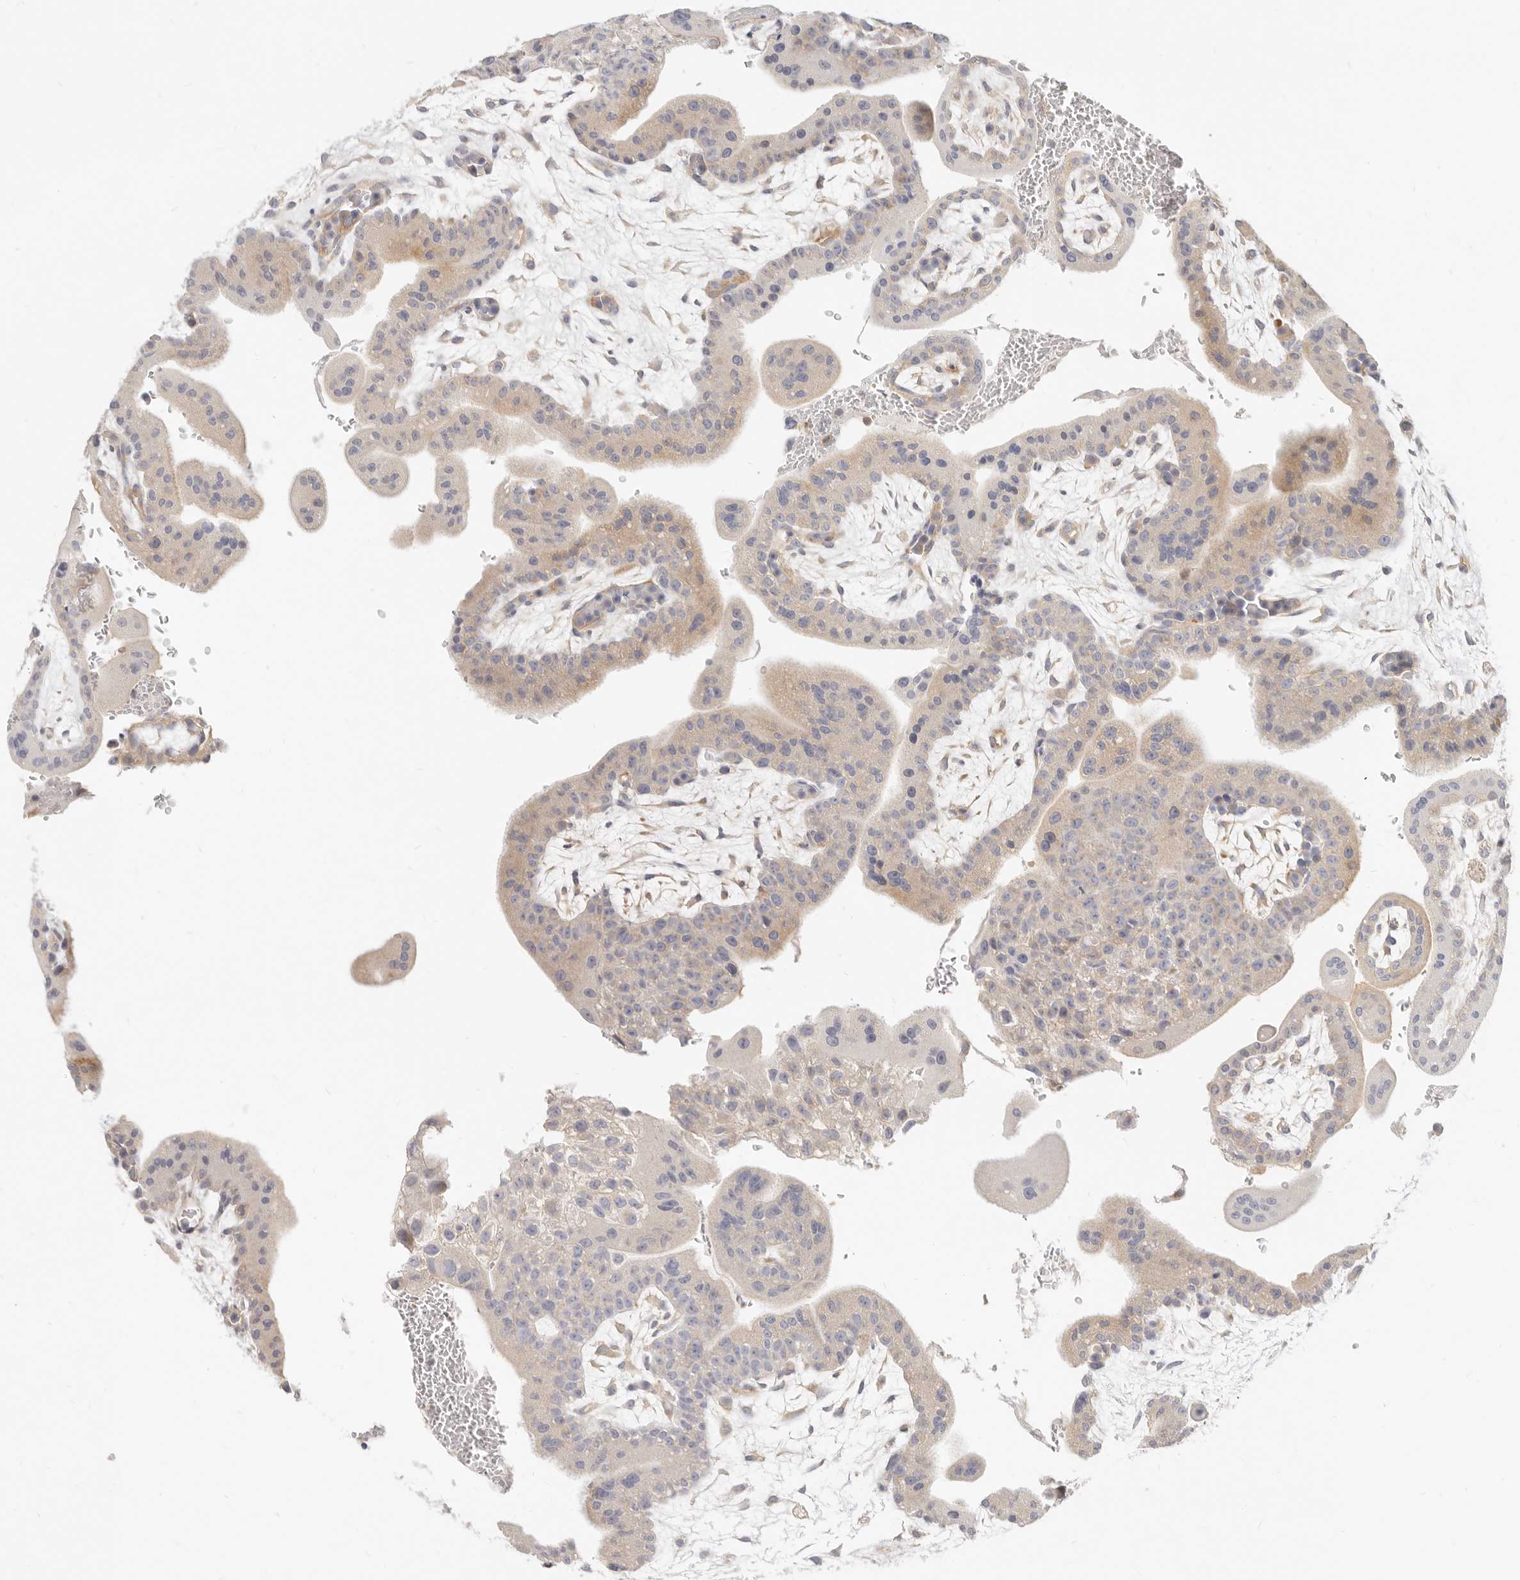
{"staining": {"intensity": "weak", "quantity": "<25%", "location": "cytoplasmic/membranous"}, "tissue": "placenta", "cell_type": "Decidual cells", "image_type": "normal", "snomed": [{"axis": "morphology", "description": "Normal tissue, NOS"}, {"axis": "topography", "description": "Placenta"}], "caption": "The histopathology image displays no significant staining in decidual cells of placenta.", "gene": "LTB4R2", "patient": {"sex": "female", "age": 35}}